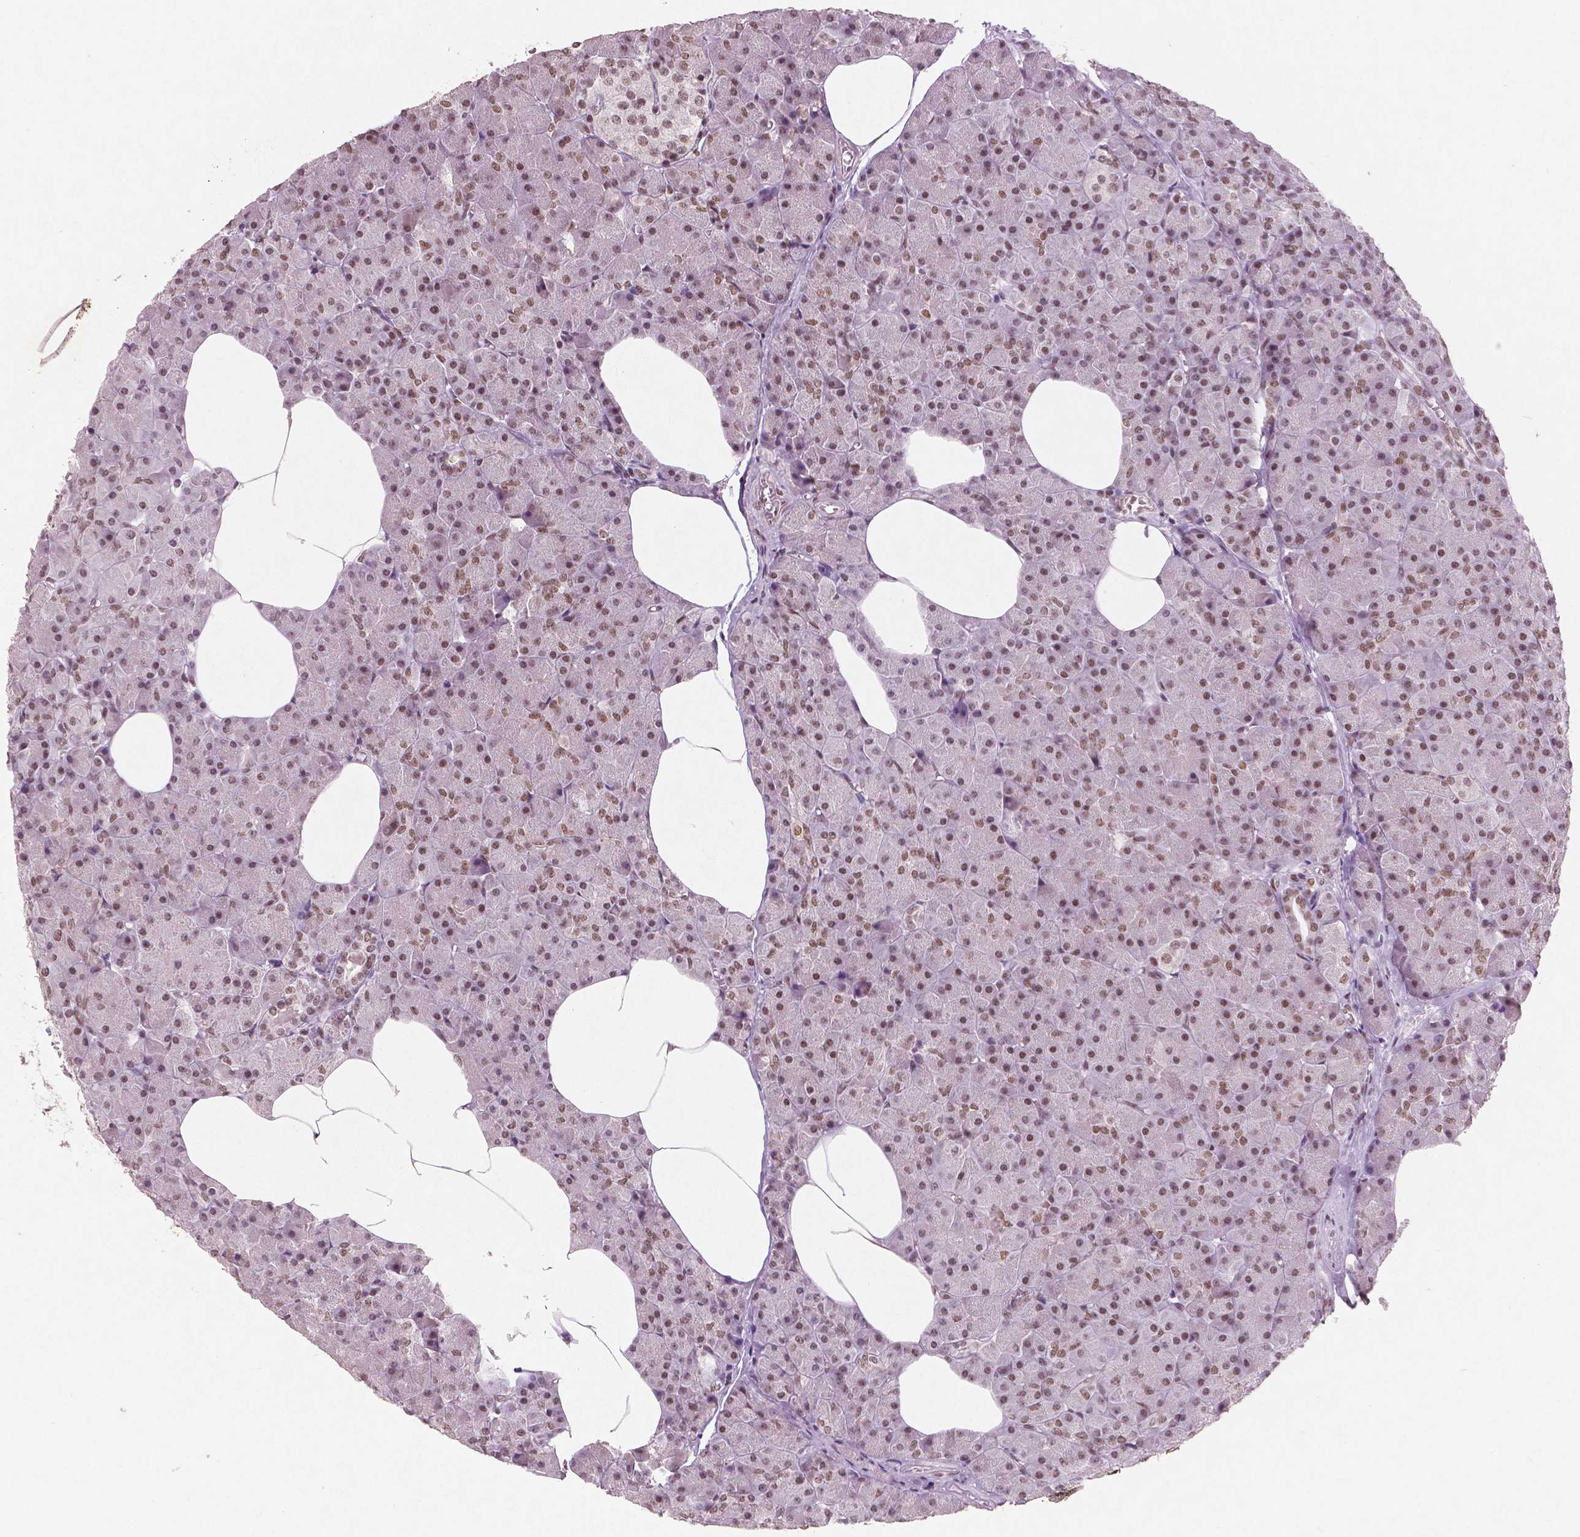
{"staining": {"intensity": "moderate", "quantity": ">75%", "location": "nuclear"}, "tissue": "pancreas", "cell_type": "Exocrine glandular cells", "image_type": "normal", "snomed": [{"axis": "morphology", "description": "Normal tissue, NOS"}, {"axis": "topography", "description": "Pancreas"}], "caption": "Immunohistochemistry (IHC) image of unremarkable human pancreas stained for a protein (brown), which demonstrates medium levels of moderate nuclear expression in approximately >75% of exocrine glandular cells.", "gene": "BRD4", "patient": {"sex": "female", "age": 45}}